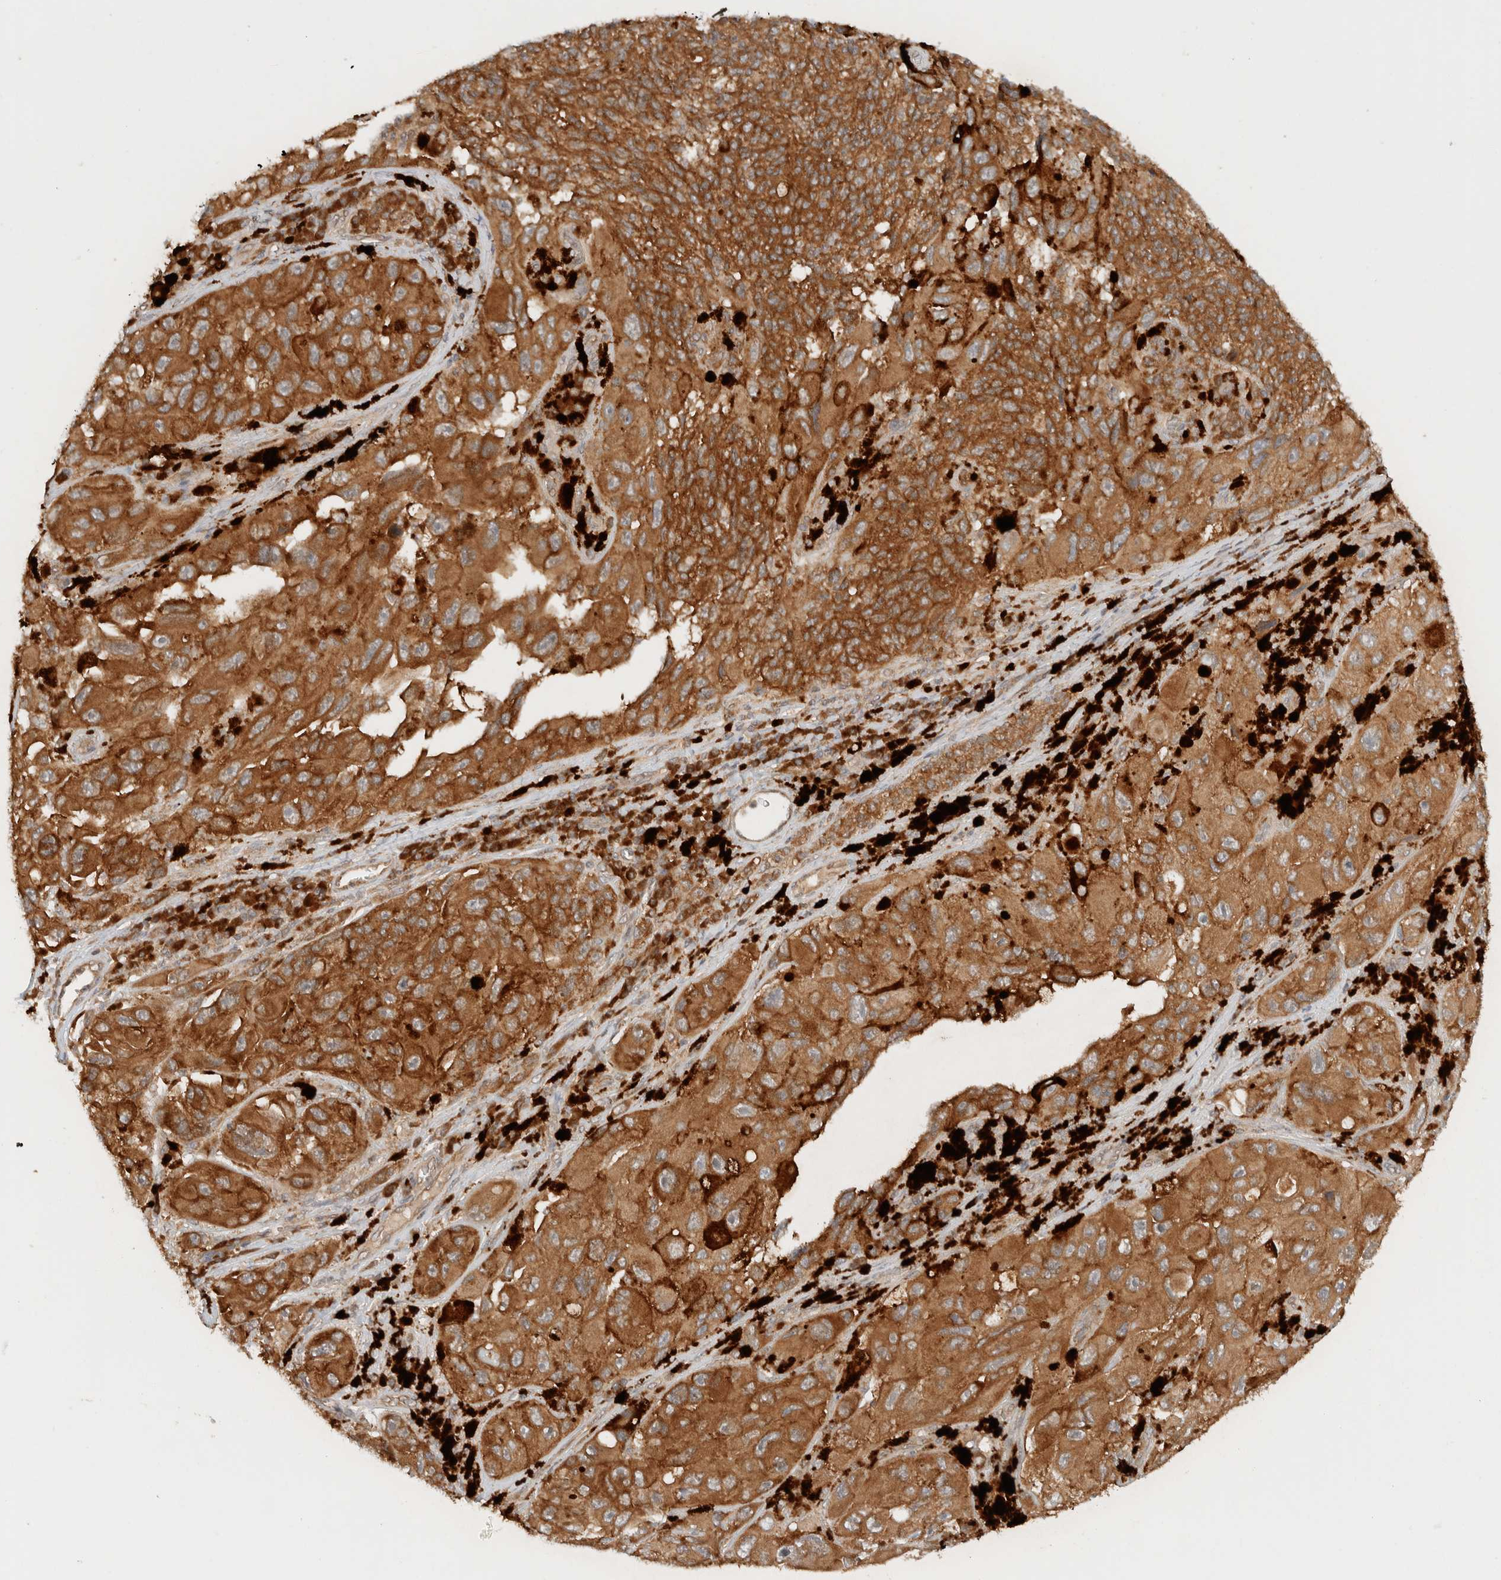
{"staining": {"intensity": "strong", "quantity": ">75%", "location": "cytoplasmic/membranous"}, "tissue": "melanoma", "cell_type": "Tumor cells", "image_type": "cancer", "snomed": [{"axis": "morphology", "description": "Malignant melanoma, NOS"}, {"axis": "topography", "description": "Skin"}], "caption": "Human melanoma stained for a protein (brown) reveals strong cytoplasmic/membranous positive positivity in about >75% of tumor cells.", "gene": "ARFGEF2", "patient": {"sex": "female", "age": 73}}